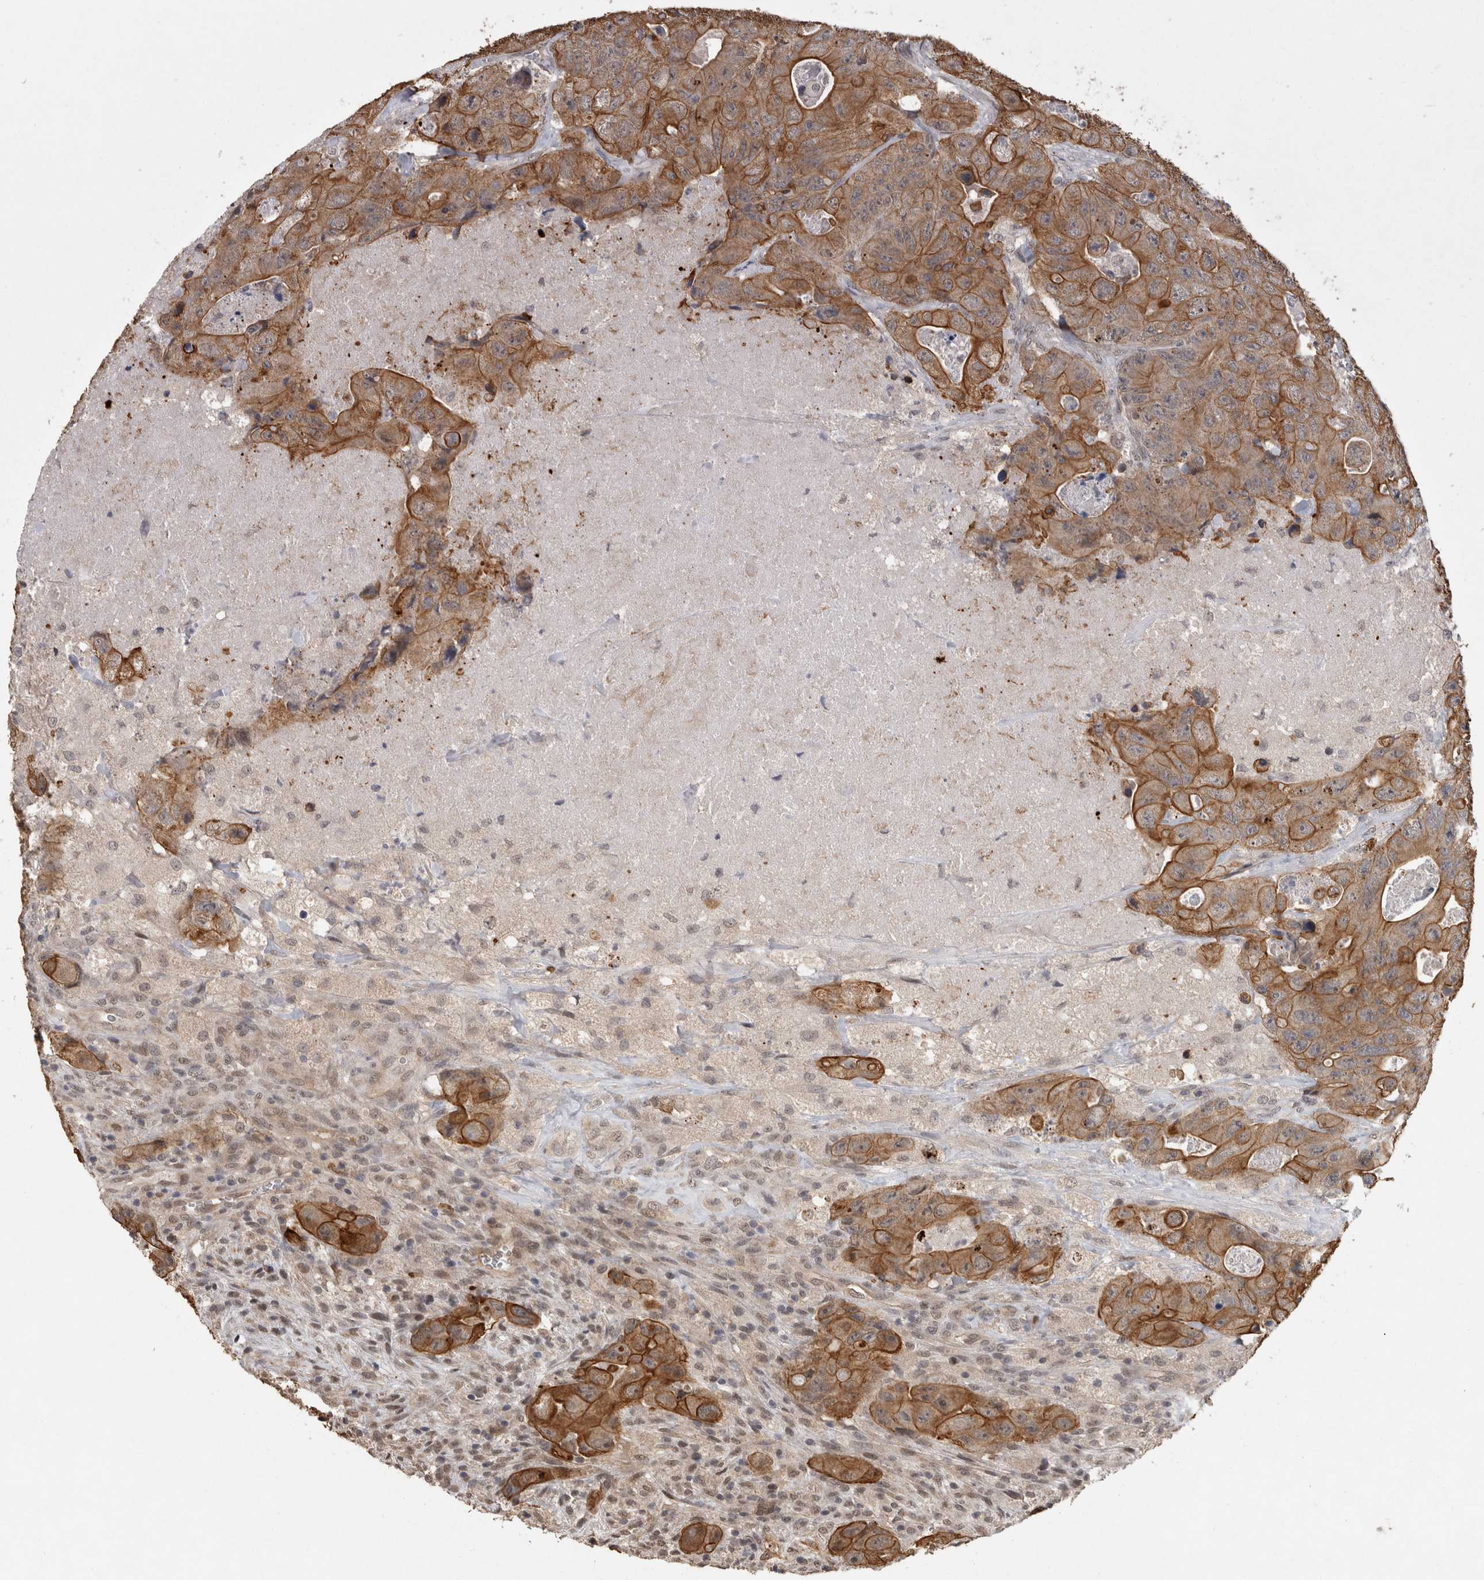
{"staining": {"intensity": "moderate", "quantity": ">75%", "location": "cytoplasmic/membranous"}, "tissue": "colorectal cancer", "cell_type": "Tumor cells", "image_type": "cancer", "snomed": [{"axis": "morphology", "description": "Adenocarcinoma, NOS"}, {"axis": "topography", "description": "Colon"}], "caption": "This image displays IHC staining of human colorectal cancer, with medium moderate cytoplasmic/membranous staining in about >75% of tumor cells.", "gene": "RHPN1", "patient": {"sex": "female", "age": 46}}